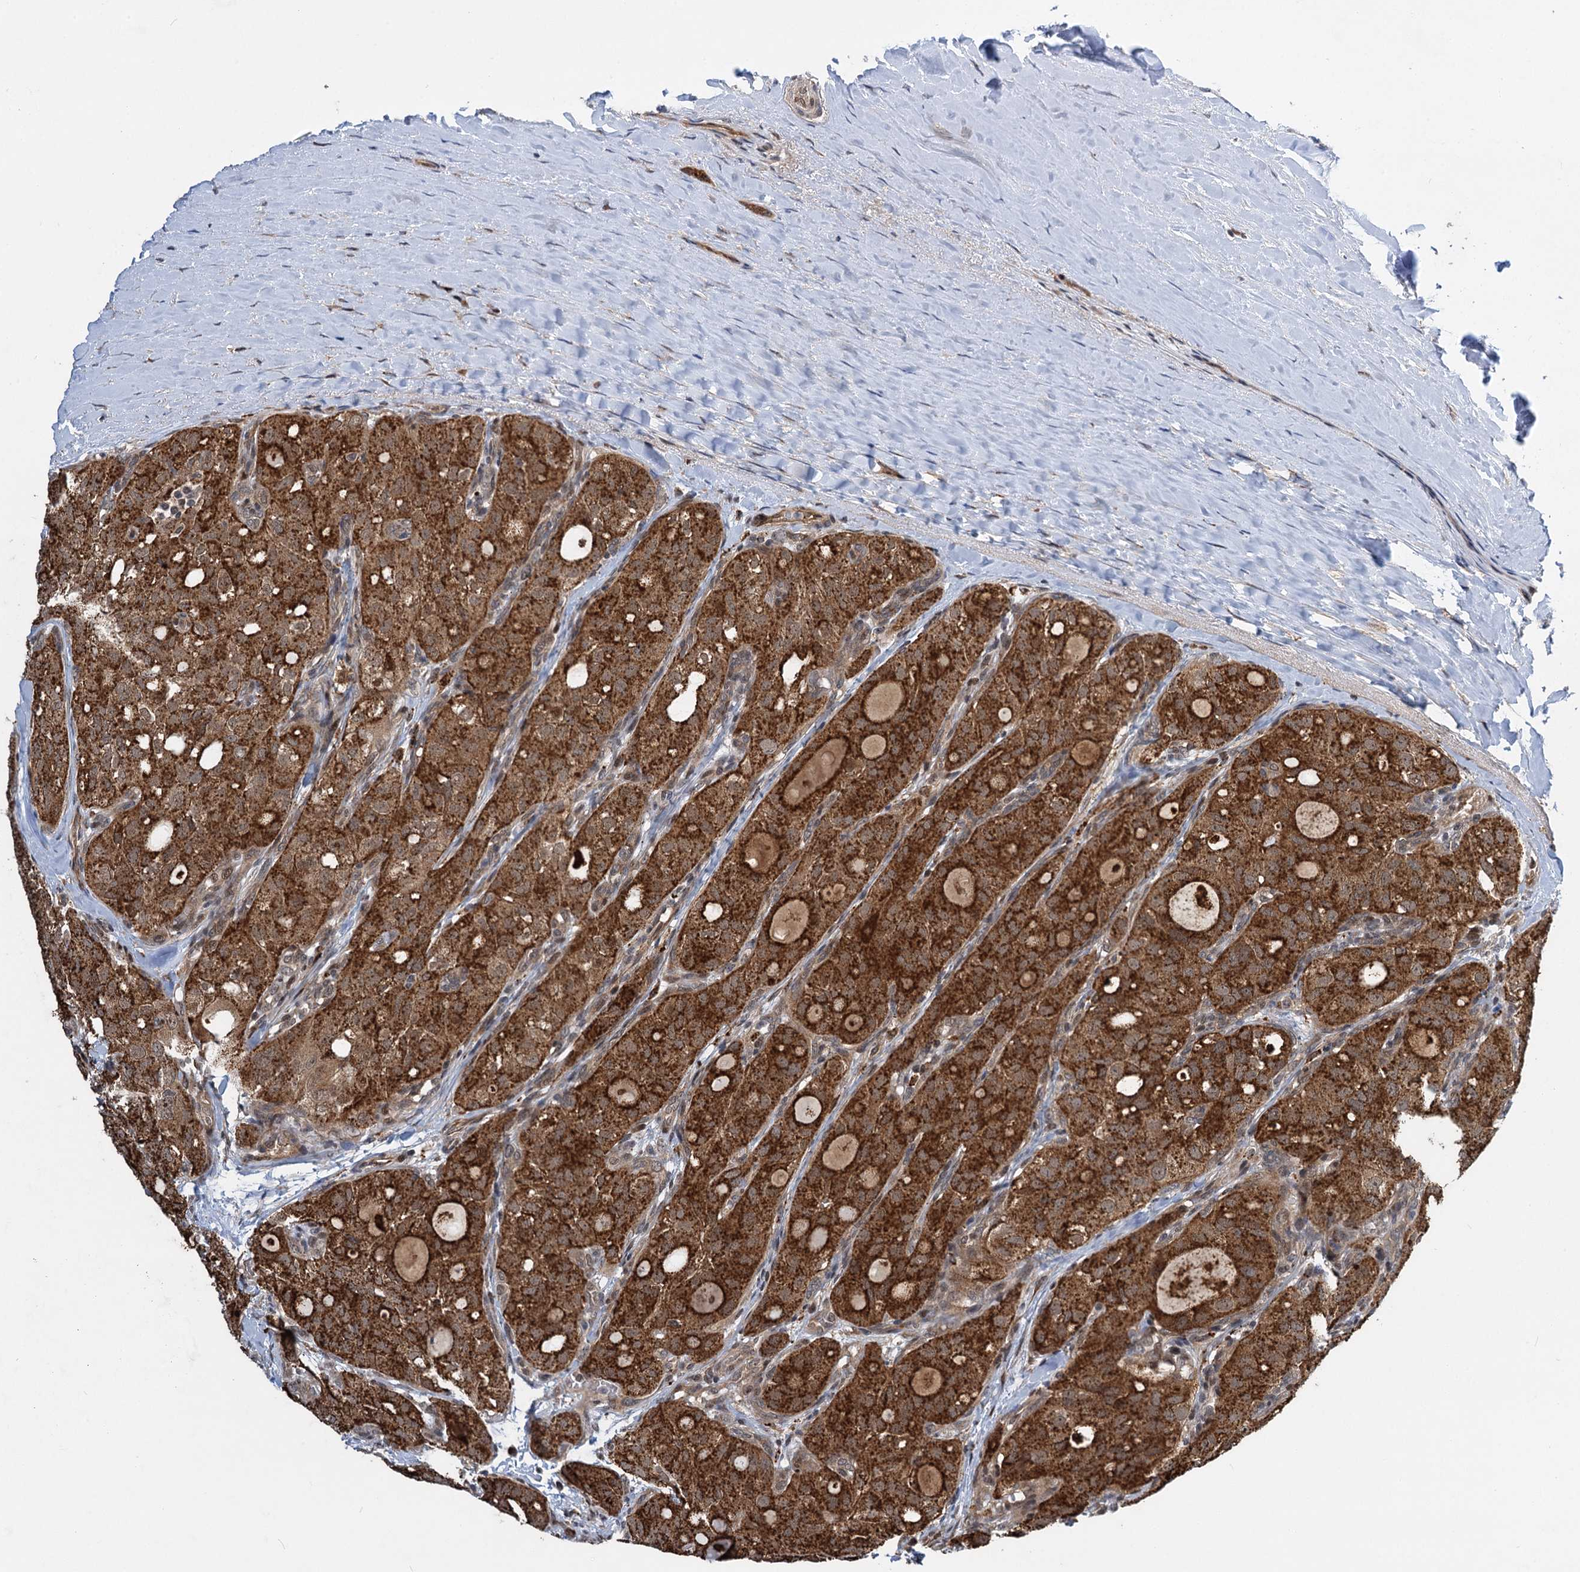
{"staining": {"intensity": "strong", "quantity": ">75%", "location": "cytoplasmic/membranous"}, "tissue": "thyroid cancer", "cell_type": "Tumor cells", "image_type": "cancer", "snomed": [{"axis": "morphology", "description": "Follicular adenoma carcinoma, NOS"}, {"axis": "topography", "description": "Thyroid gland"}], "caption": "Brown immunohistochemical staining in human follicular adenoma carcinoma (thyroid) displays strong cytoplasmic/membranous positivity in approximately >75% of tumor cells.", "gene": "GPBP1", "patient": {"sex": "male", "age": 75}}